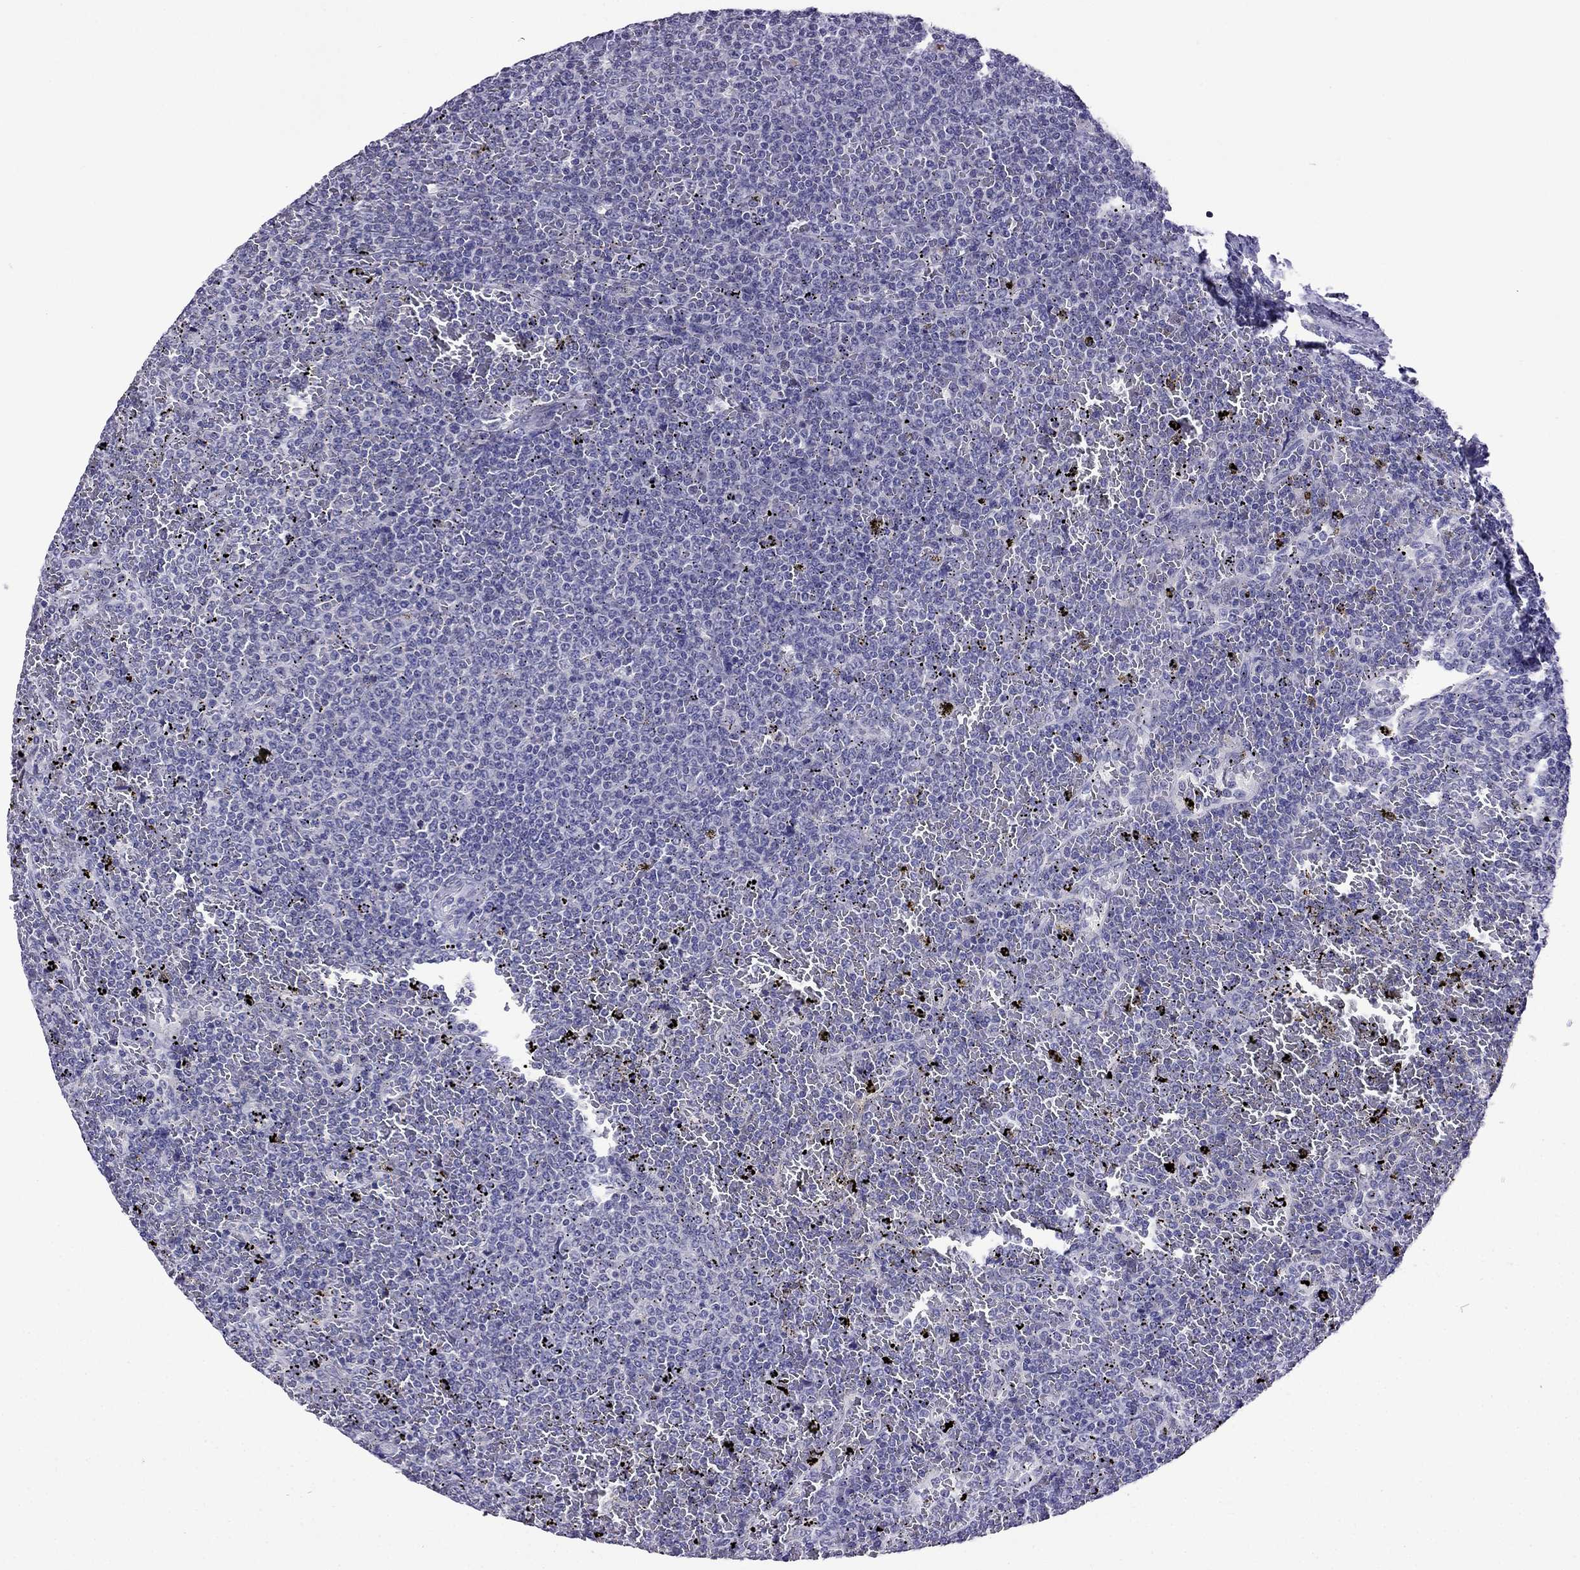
{"staining": {"intensity": "negative", "quantity": "none", "location": "none"}, "tissue": "lymphoma", "cell_type": "Tumor cells", "image_type": "cancer", "snomed": [{"axis": "morphology", "description": "Malignant lymphoma, non-Hodgkin's type, Low grade"}, {"axis": "topography", "description": "Spleen"}], "caption": "The immunohistochemistry photomicrograph has no significant staining in tumor cells of malignant lymphoma, non-Hodgkin's type (low-grade) tissue. Brightfield microscopy of immunohistochemistry (IHC) stained with DAB (brown) and hematoxylin (blue), captured at high magnification.", "gene": "SPTBN4", "patient": {"sex": "female", "age": 77}}